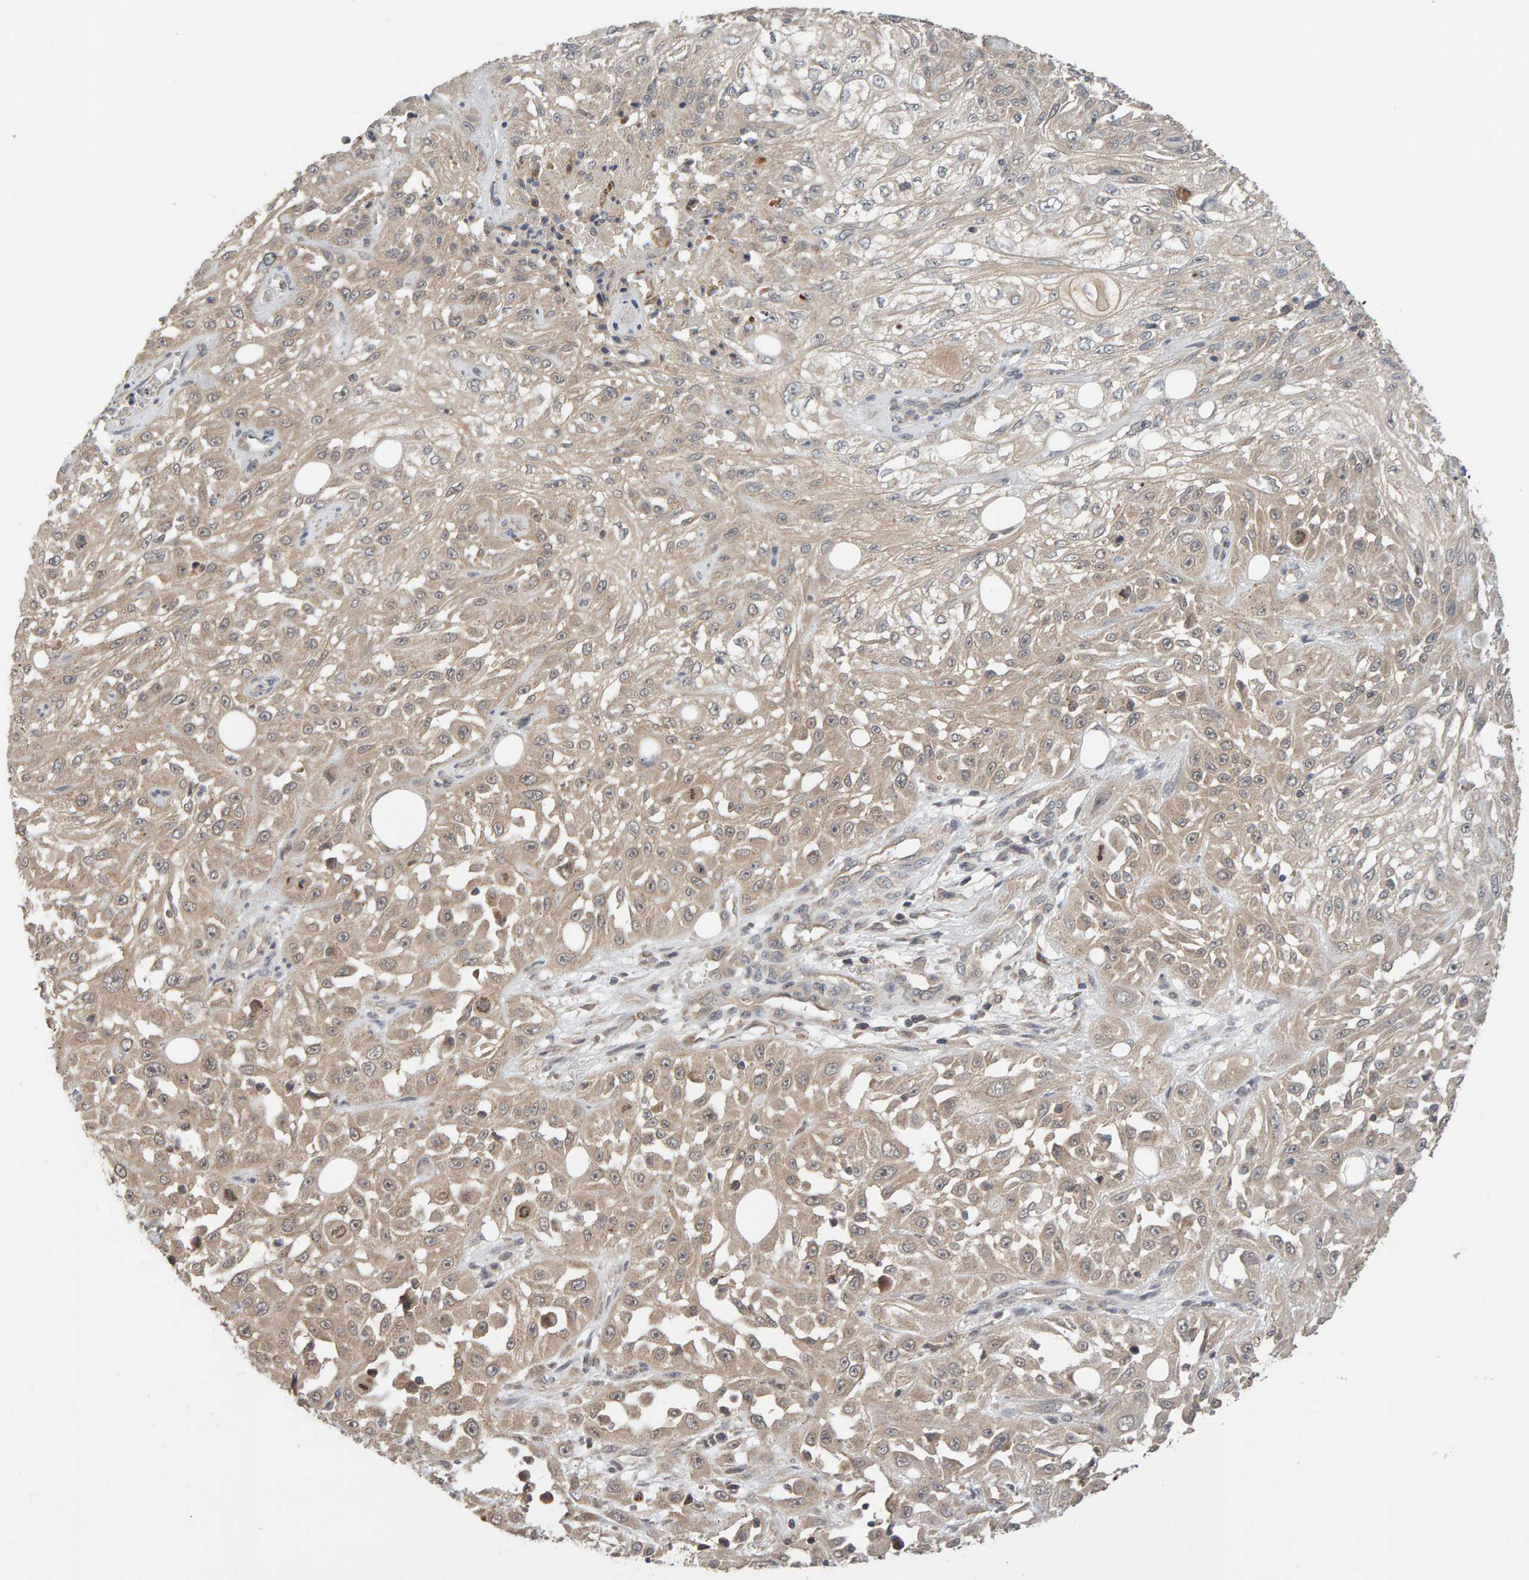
{"staining": {"intensity": "weak", "quantity": ">75%", "location": "cytoplasmic/membranous"}, "tissue": "skin cancer", "cell_type": "Tumor cells", "image_type": "cancer", "snomed": [{"axis": "morphology", "description": "Squamous cell carcinoma, NOS"}, {"axis": "morphology", "description": "Squamous cell carcinoma, metastatic, NOS"}, {"axis": "topography", "description": "Skin"}, {"axis": "topography", "description": "Lymph node"}], "caption": "IHC (DAB) staining of human skin cancer (metastatic squamous cell carcinoma) demonstrates weak cytoplasmic/membranous protein staining in approximately >75% of tumor cells.", "gene": "DNAJC7", "patient": {"sex": "male", "age": 75}}